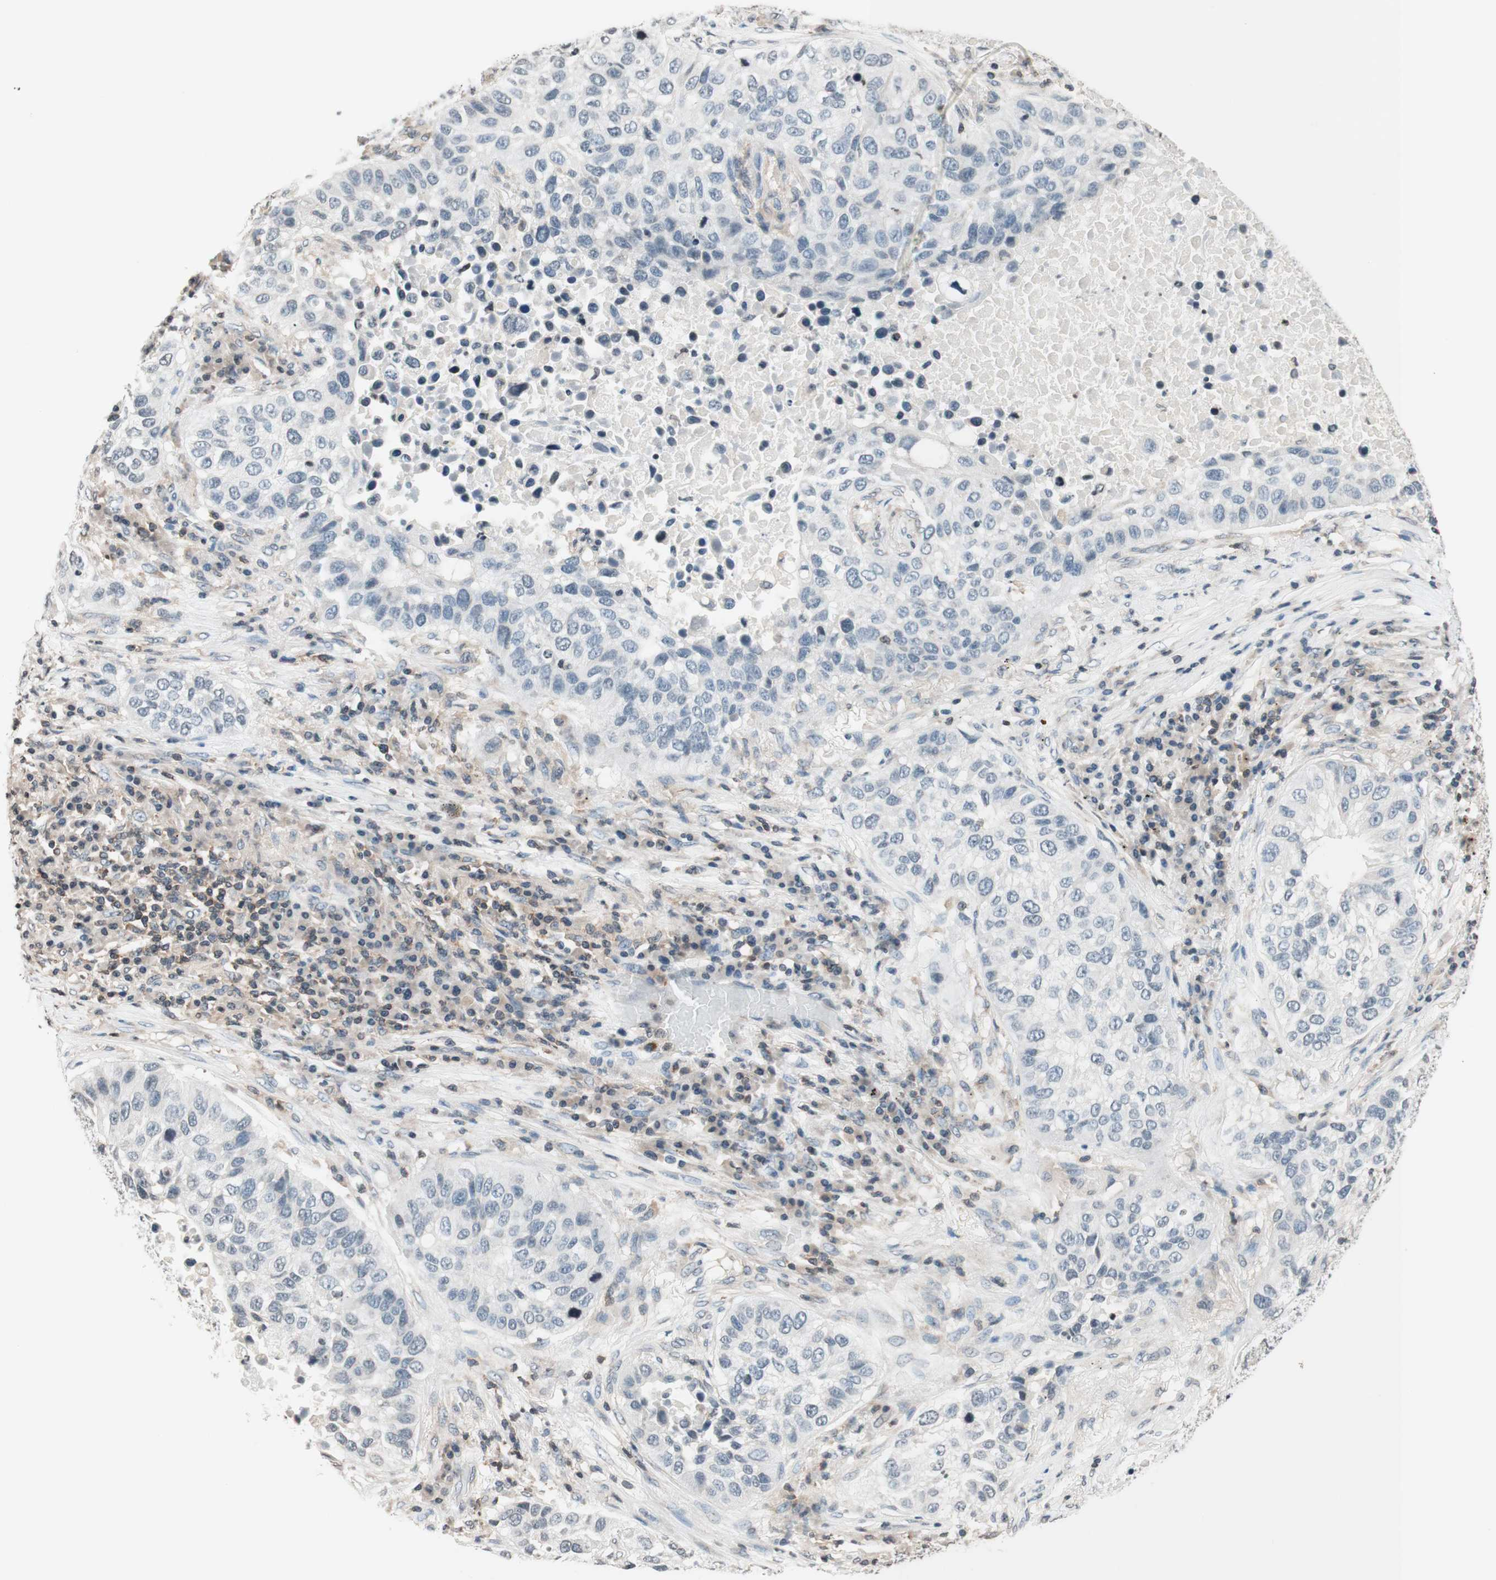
{"staining": {"intensity": "negative", "quantity": "none", "location": "none"}, "tissue": "lung cancer", "cell_type": "Tumor cells", "image_type": "cancer", "snomed": [{"axis": "morphology", "description": "Squamous cell carcinoma, NOS"}, {"axis": "topography", "description": "Lung"}], "caption": "IHC photomicrograph of neoplastic tissue: human squamous cell carcinoma (lung) stained with DAB displays no significant protein positivity in tumor cells.", "gene": "WIPF1", "patient": {"sex": "male", "age": 57}}